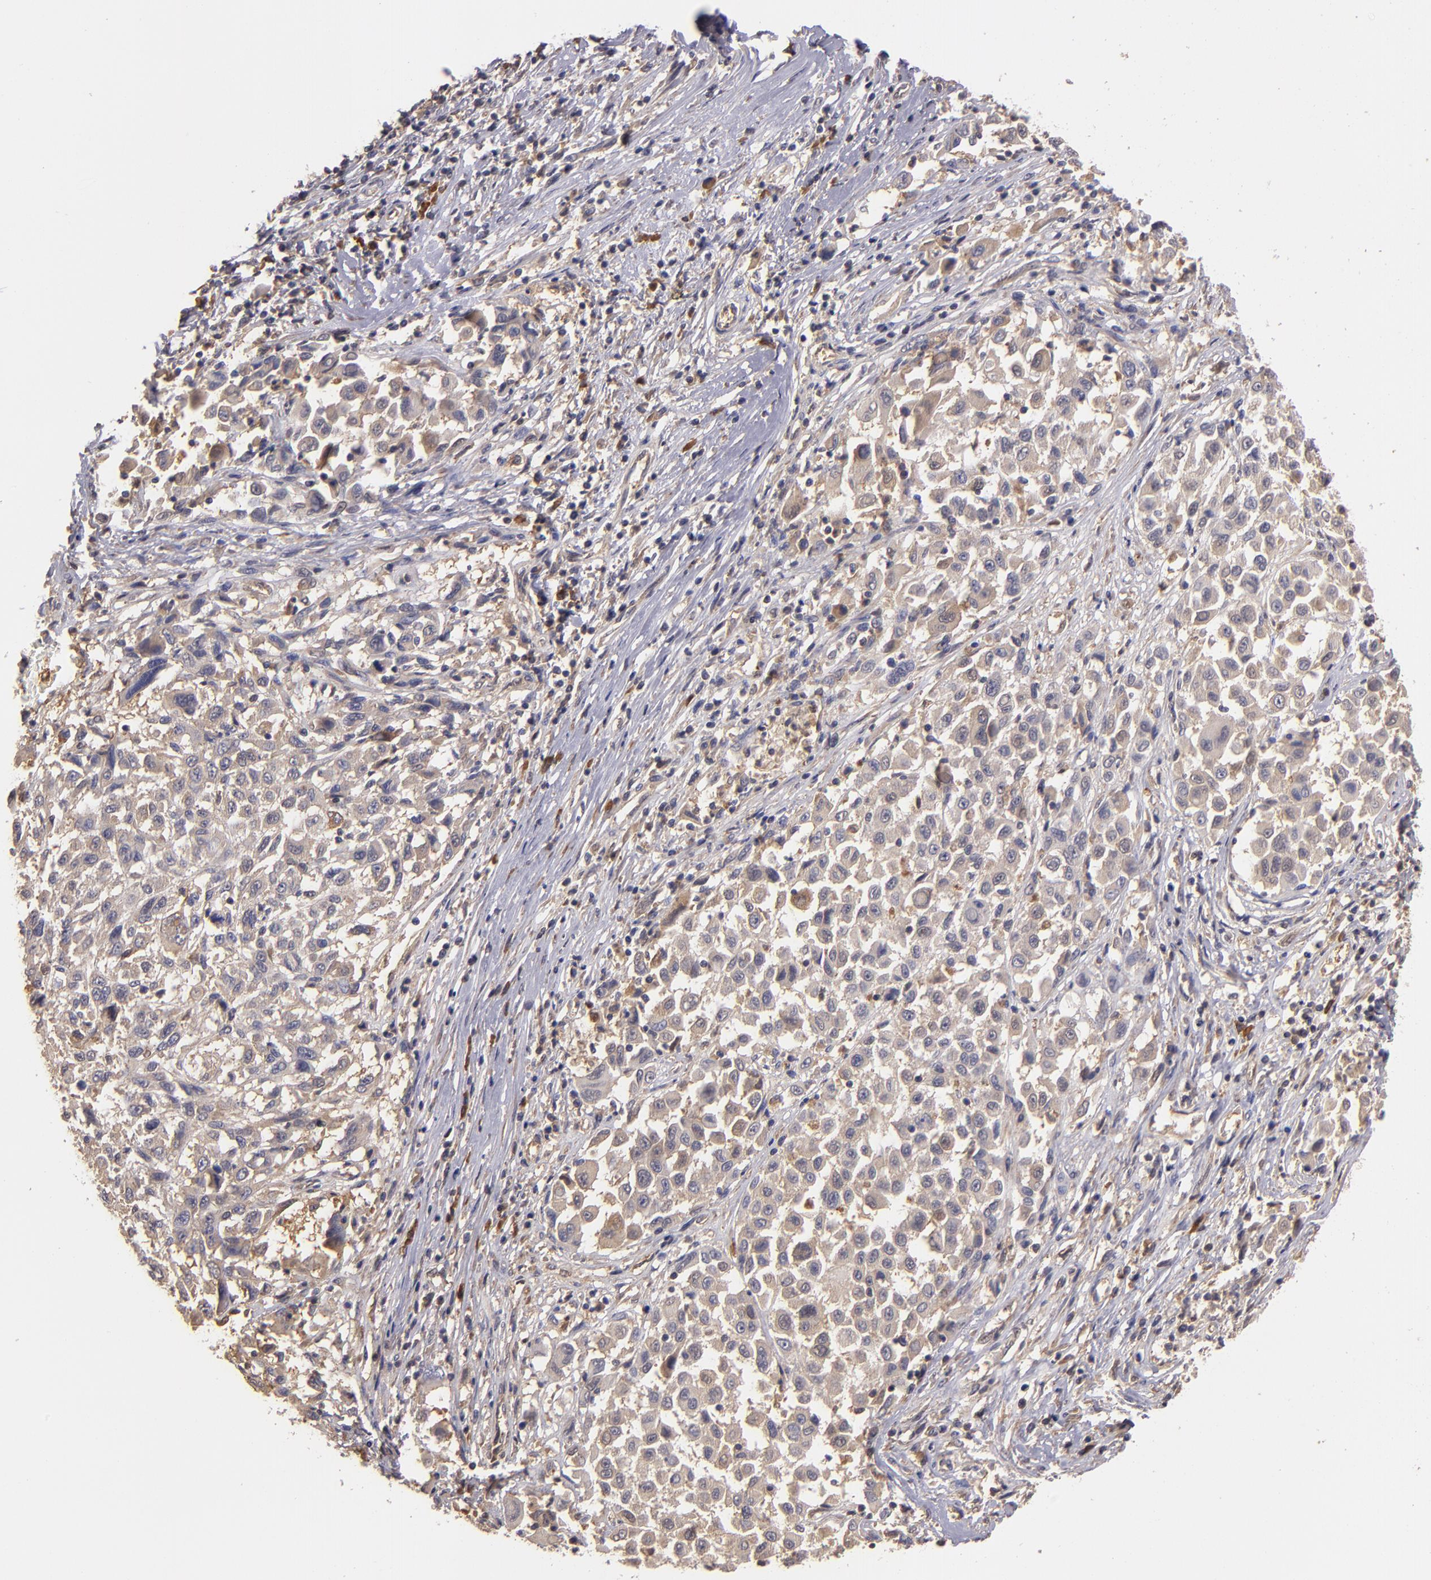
{"staining": {"intensity": "moderate", "quantity": "25%-75%", "location": "cytoplasmic/membranous"}, "tissue": "melanoma", "cell_type": "Tumor cells", "image_type": "cancer", "snomed": [{"axis": "morphology", "description": "Malignant melanoma, Metastatic site"}, {"axis": "topography", "description": "Lymph node"}], "caption": "Brown immunohistochemical staining in human melanoma displays moderate cytoplasmic/membranous staining in approximately 25%-75% of tumor cells. The staining was performed using DAB (3,3'-diaminobenzidine) to visualize the protein expression in brown, while the nuclei were stained in blue with hematoxylin (Magnification: 20x).", "gene": "CARS1", "patient": {"sex": "male", "age": 61}}